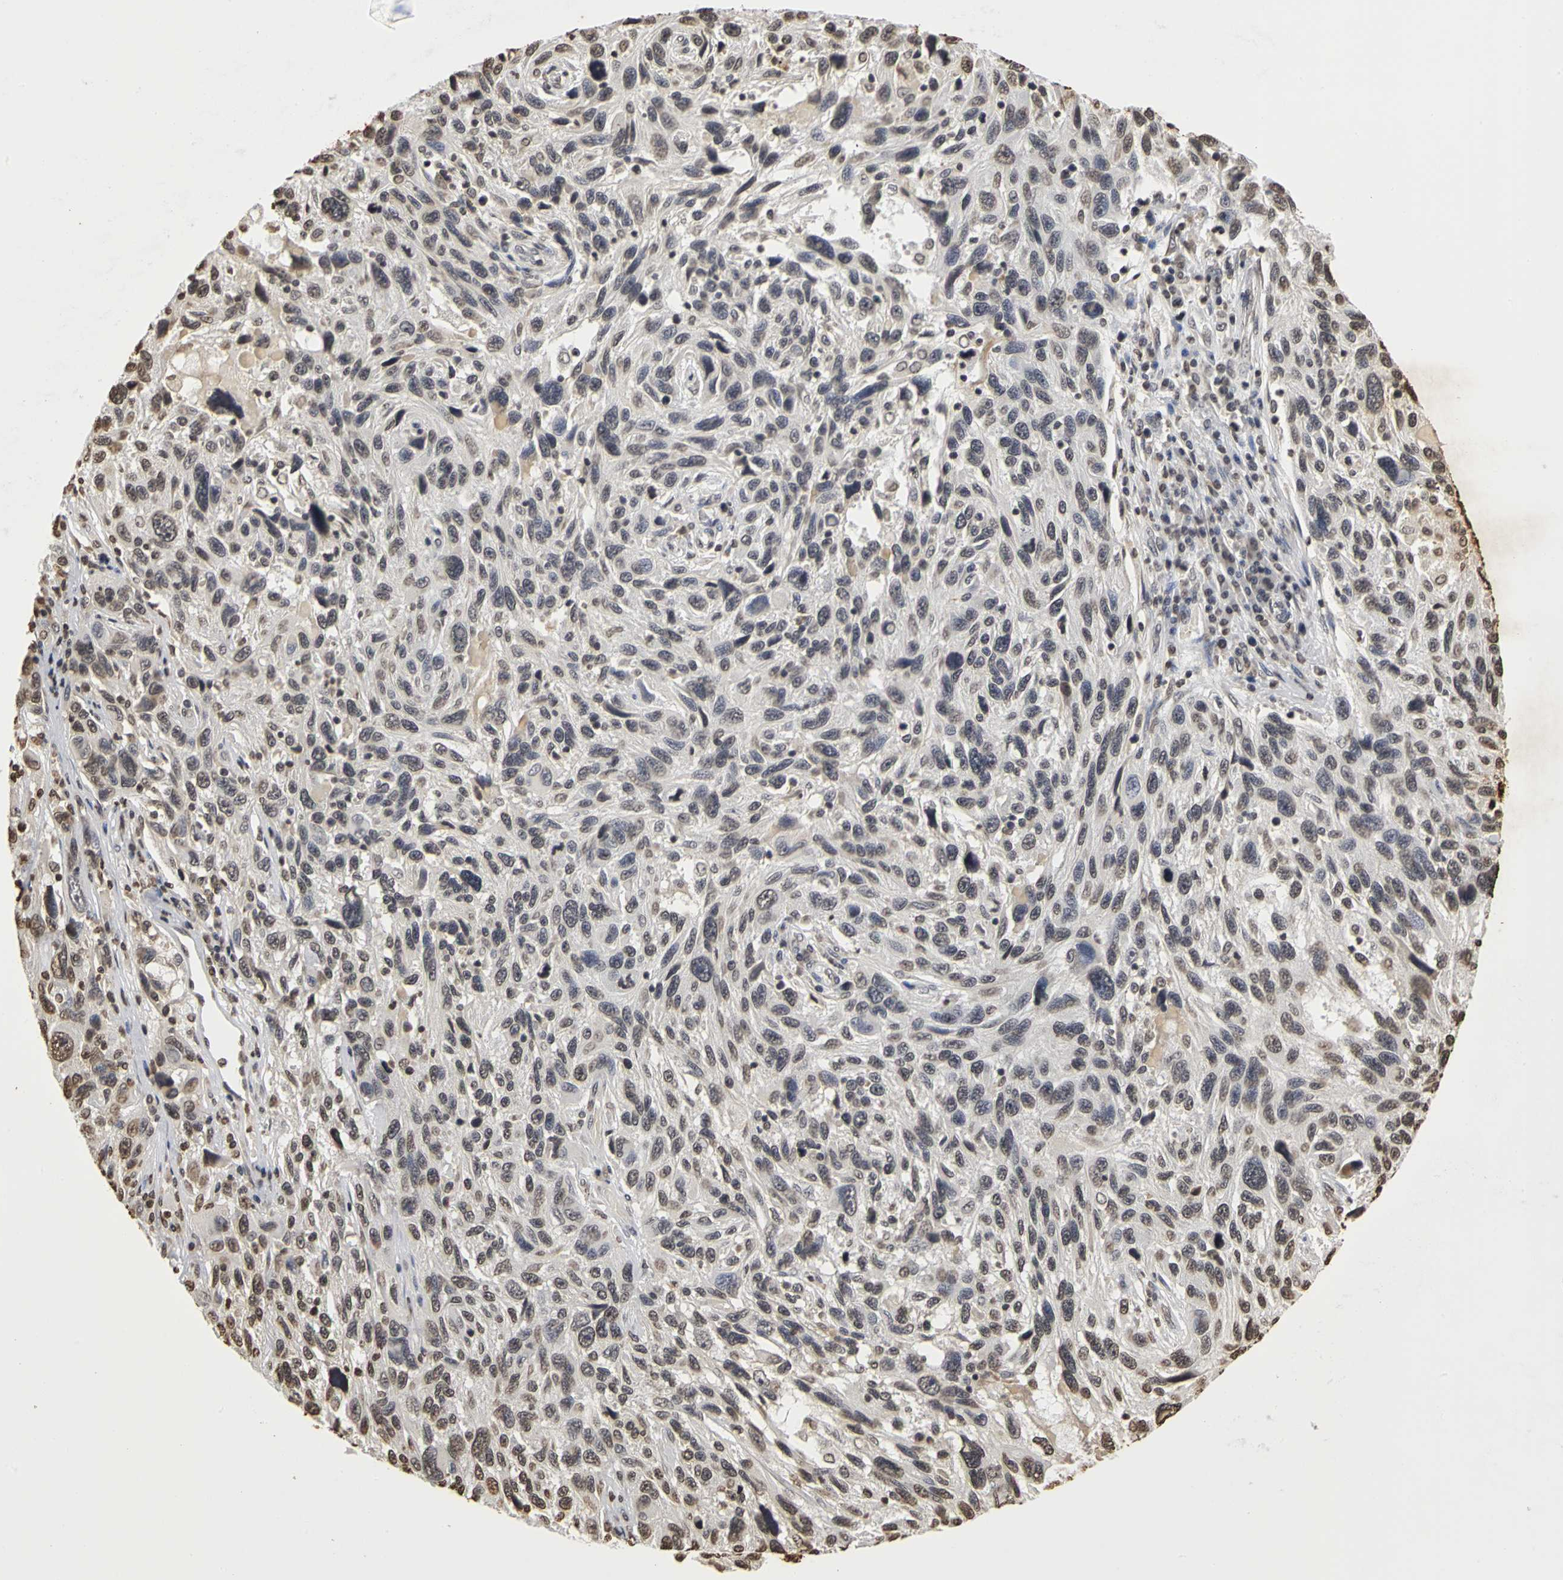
{"staining": {"intensity": "weak", "quantity": "<25%", "location": "nuclear"}, "tissue": "melanoma", "cell_type": "Tumor cells", "image_type": "cancer", "snomed": [{"axis": "morphology", "description": "Malignant melanoma, NOS"}, {"axis": "topography", "description": "Skin"}], "caption": "Melanoma stained for a protein using IHC reveals no staining tumor cells.", "gene": "ERCC2", "patient": {"sex": "male", "age": 53}}